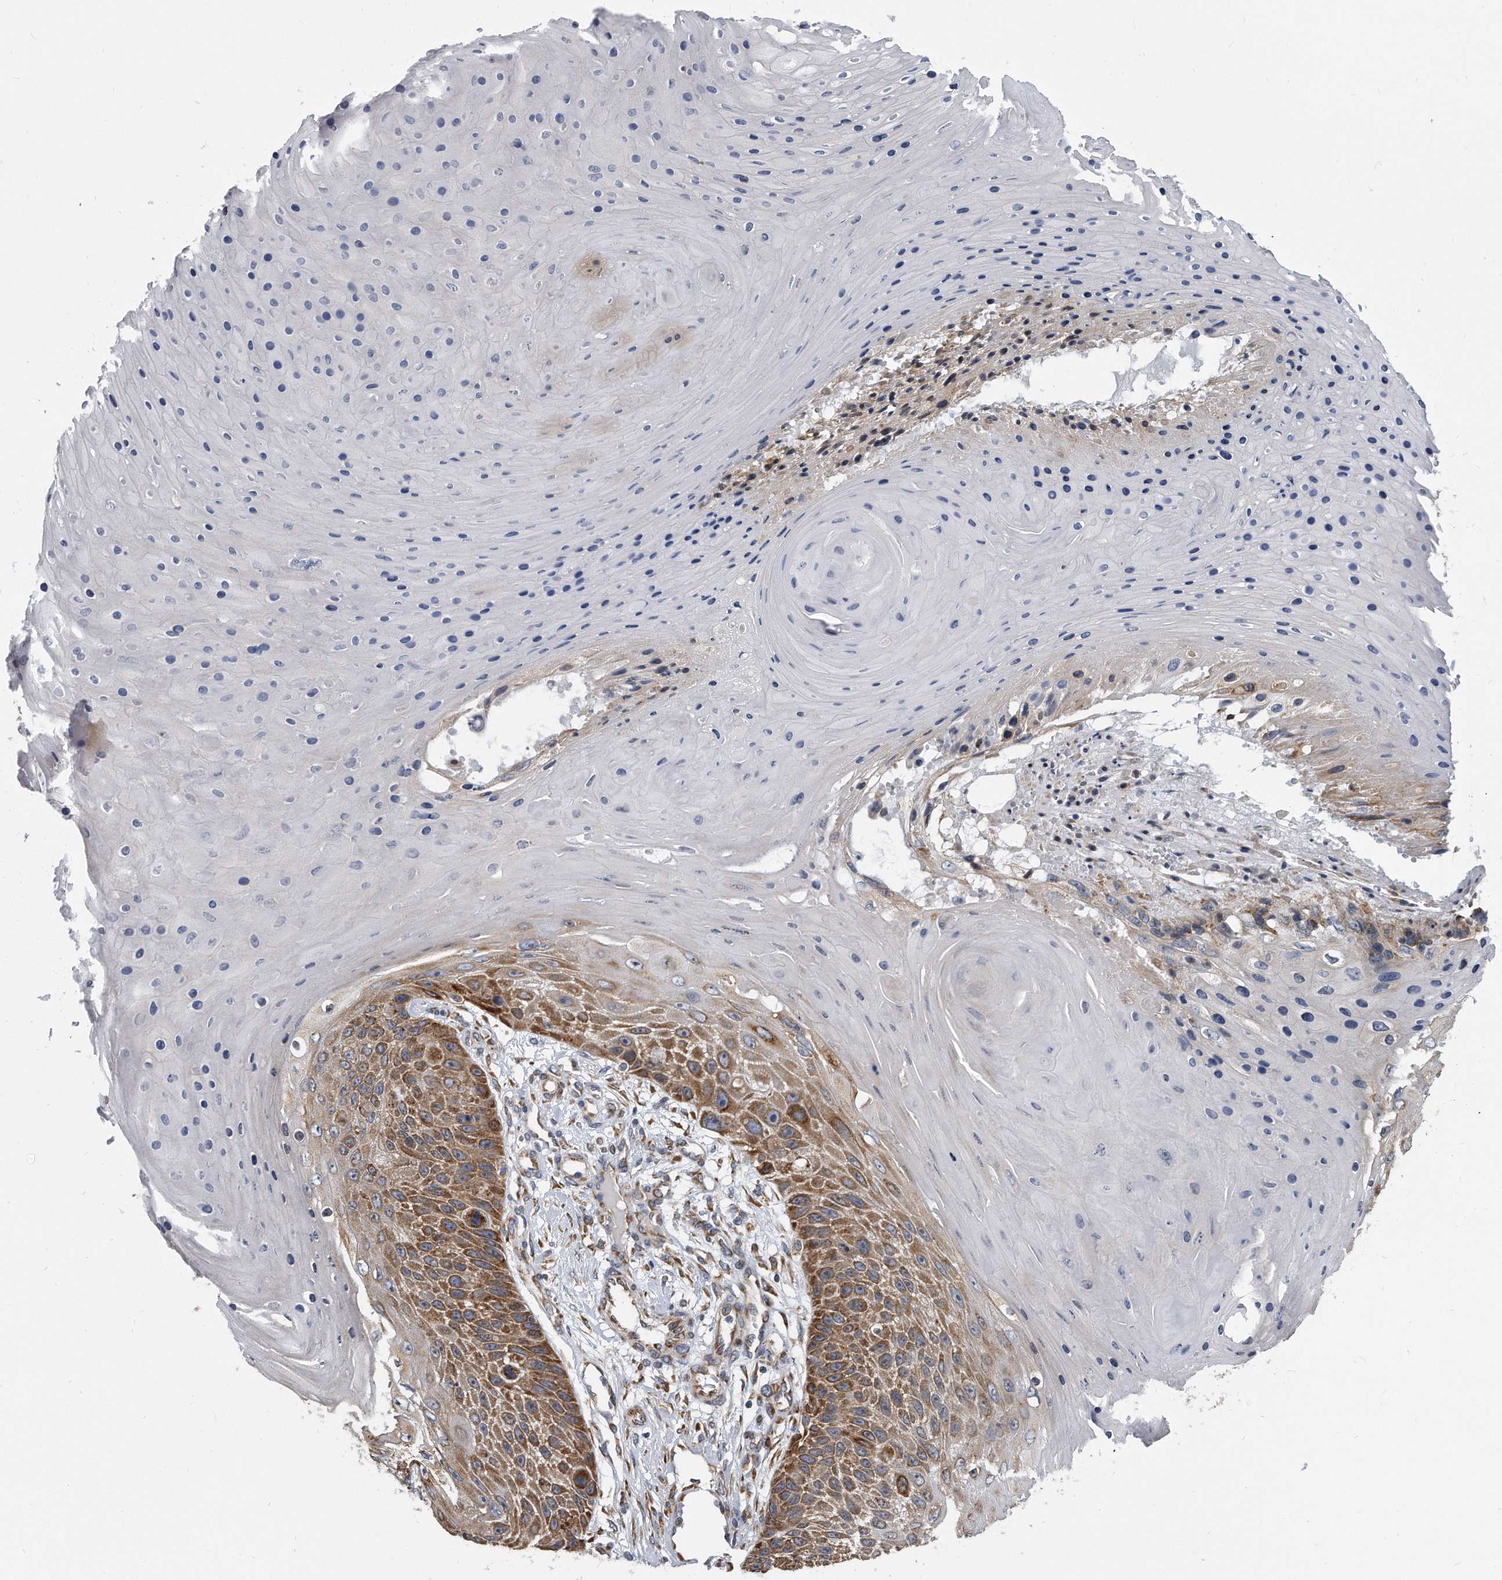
{"staining": {"intensity": "moderate", "quantity": ">75%", "location": "cytoplasmic/membranous"}, "tissue": "skin cancer", "cell_type": "Tumor cells", "image_type": "cancer", "snomed": [{"axis": "morphology", "description": "Squamous cell carcinoma, NOS"}, {"axis": "topography", "description": "Skin"}], "caption": "Squamous cell carcinoma (skin) tissue exhibits moderate cytoplasmic/membranous staining in about >75% of tumor cells (Stains: DAB (3,3'-diaminobenzidine) in brown, nuclei in blue, Microscopy: brightfield microscopy at high magnification).", "gene": "CCDC47", "patient": {"sex": "female", "age": 88}}